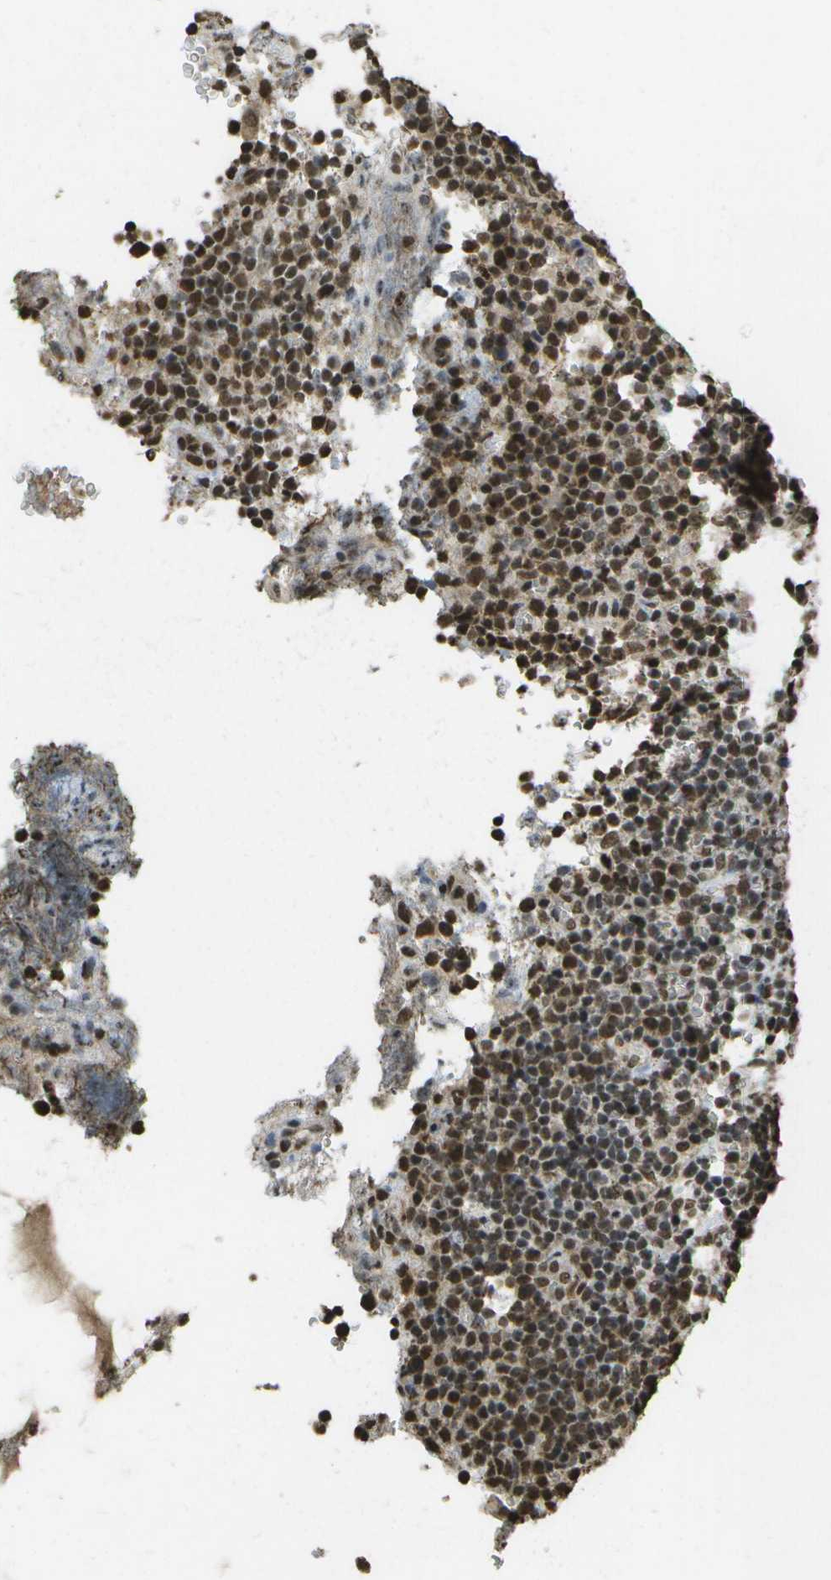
{"staining": {"intensity": "moderate", "quantity": ">75%", "location": "nuclear"}, "tissue": "lymphoma", "cell_type": "Tumor cells", "image_type": "cancer", "snomed": [{"axis": "morphology", "description": "Malignant lymphoma, non-Hodgkin's type, High grade"}, {"axis": "topography", "description": "Lymph node"}], "caption": "The image exhibits immunohistochemical staining of high-grade malignant lymphoma, non-Hodgkin's type. There is moderate nuclear staining is seen in about >75% of tumor cells.", "gene": "SPEN", "patient": {"sex": "male", "age": 61}}